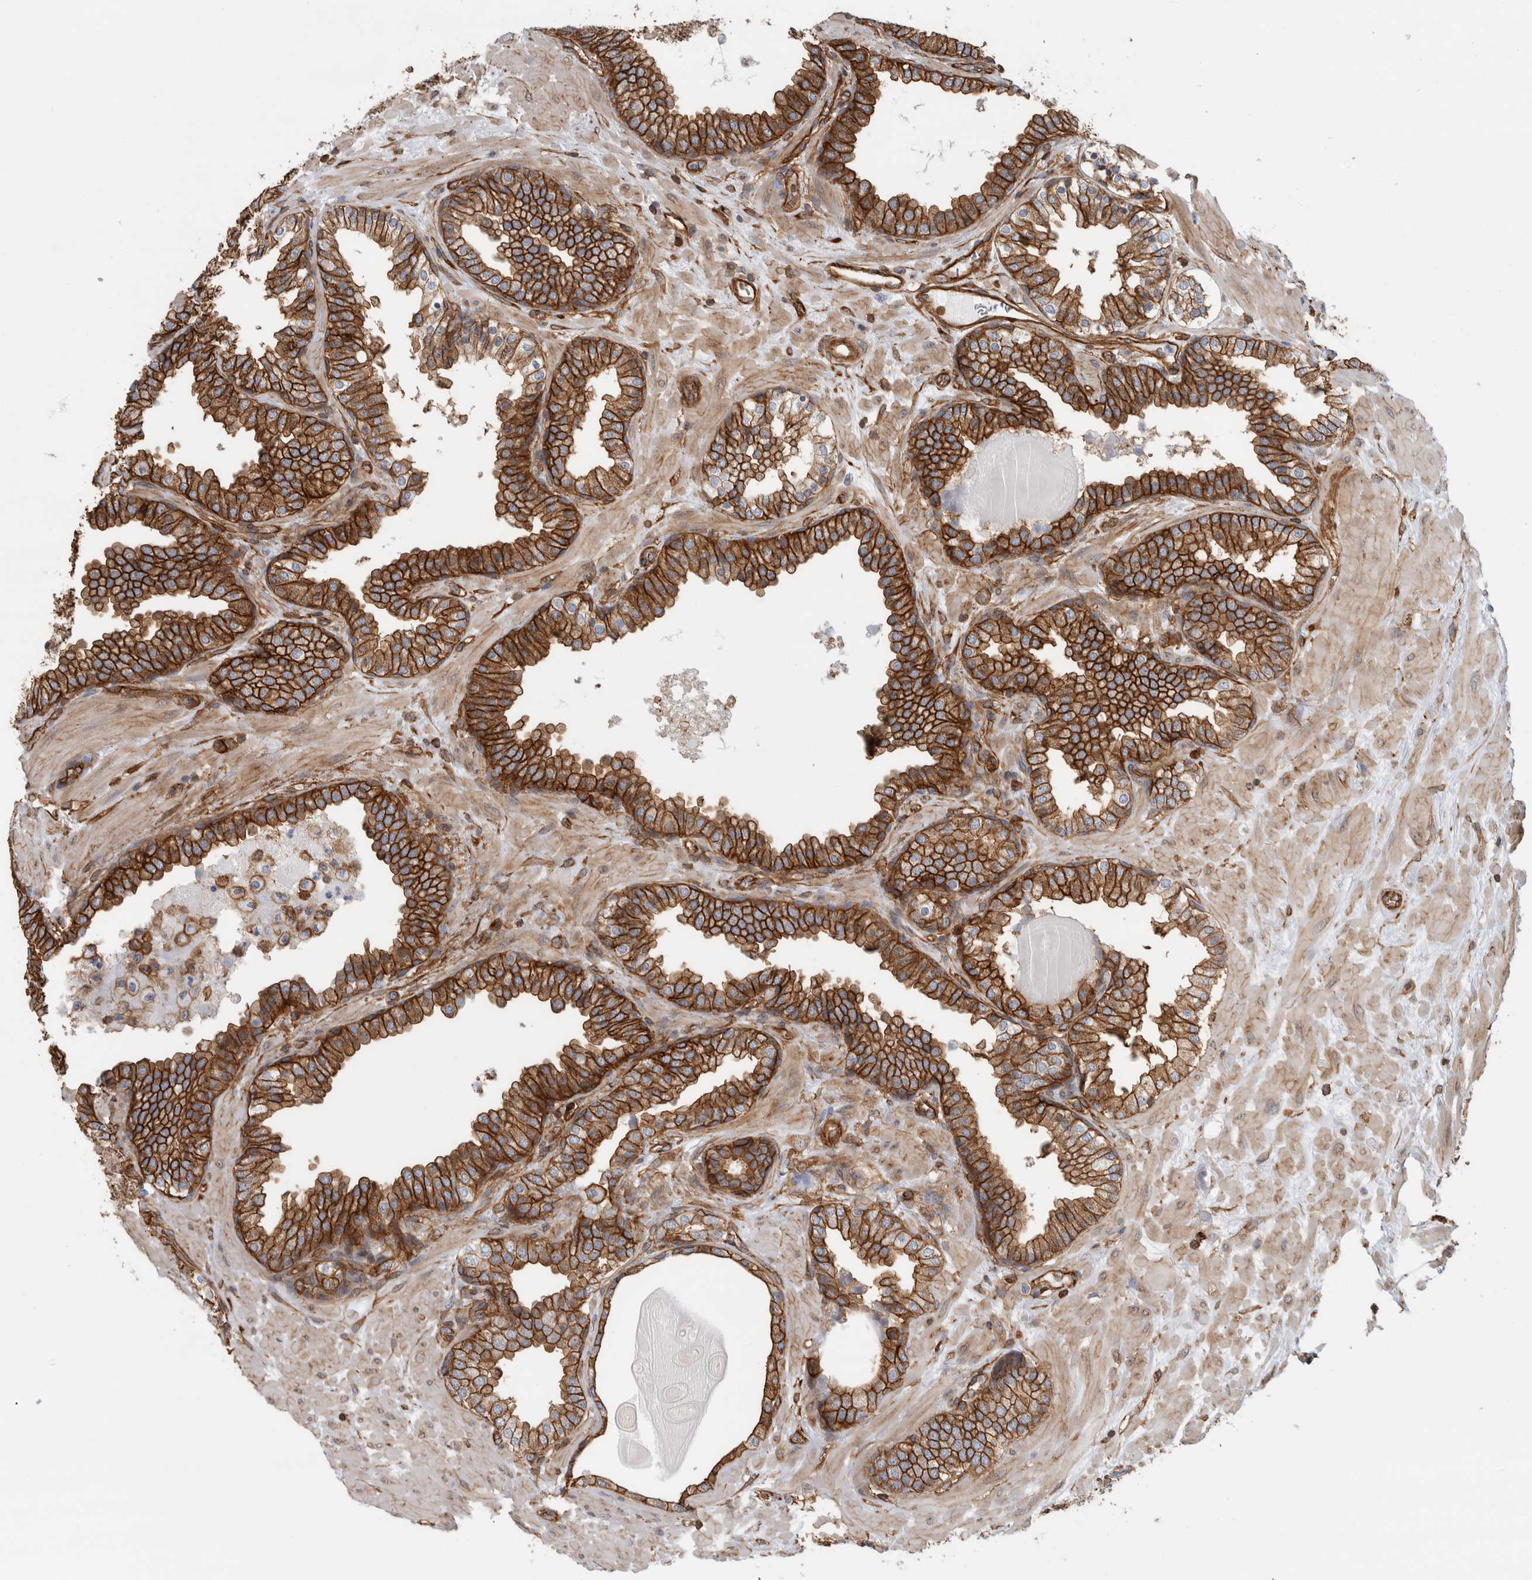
{"staining": {"intensity": "strong", "quantity": ">75%", "location": "cytoplasmic/membranous"}, "tissue": "prostate", "cell_type": "Glandular cells", "image_type": "normal", "snomed": [{"axis": "morphology", "description": "Normal tissue, NOS"}, {"axis": "topography", "description": "Prostate"}], "caption": "Protein staining displays strong cytoplasmic/membranous staining in approximately >75% of glandular cells in normal prostate.", "gene": "AHNAK", "patient": {"sex": "male", "age": 51}}